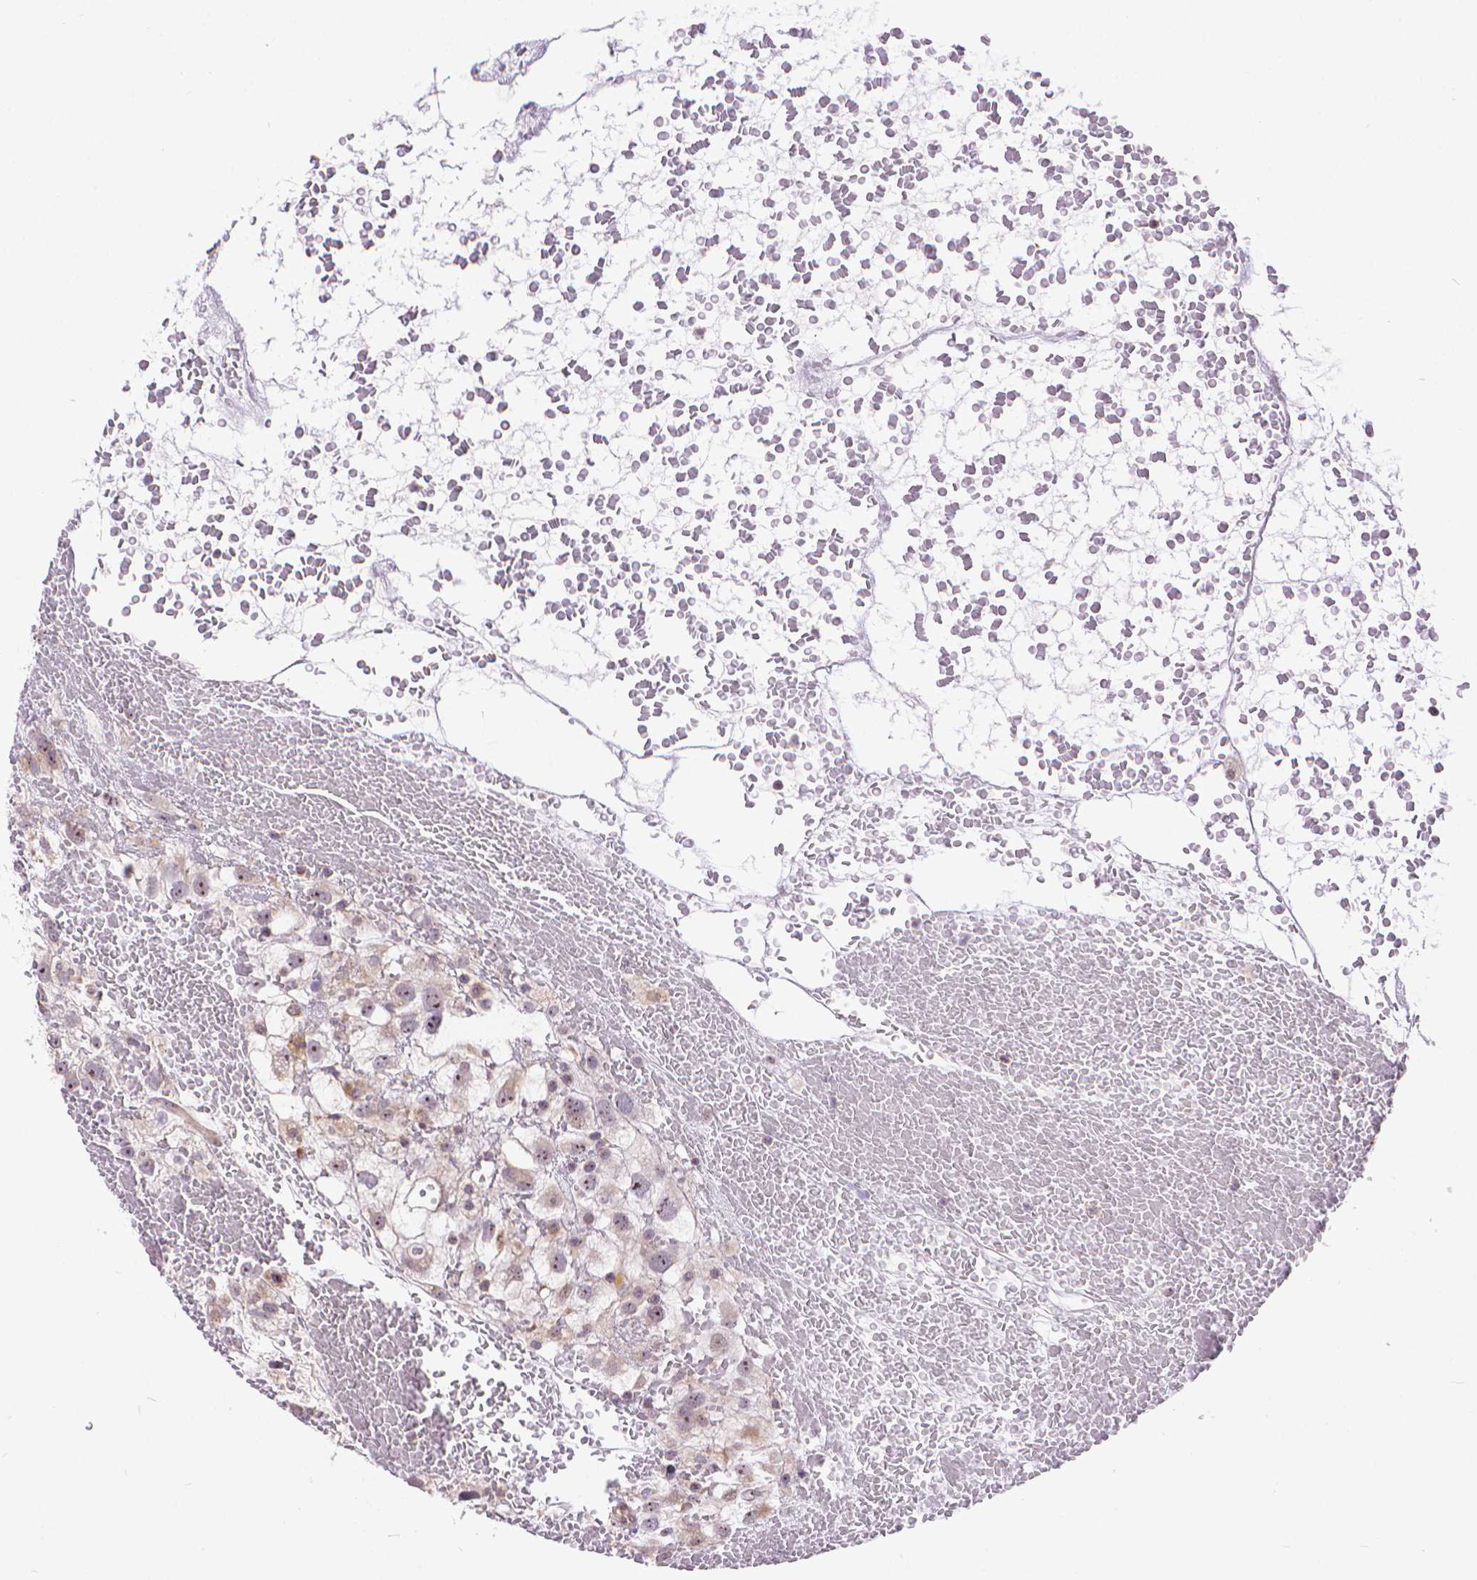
{"staining": {"intensity": "negative", "quantity": "none", "location": "none"}, "tissue": "renal cancer", "cell_type": "Tumor cells", "image_type": "cancer", "snomed": [{"axis": "morphology", "description": "Adenocarcinoma, NOS"}, {"axis": "topography", "description": "Kidney"}], "caption": "There is no significant positivity in tumor cells of renal adenocarcinoma.", "gene": "TMEM135", "patient": {"sex": "male", "age": 59}}